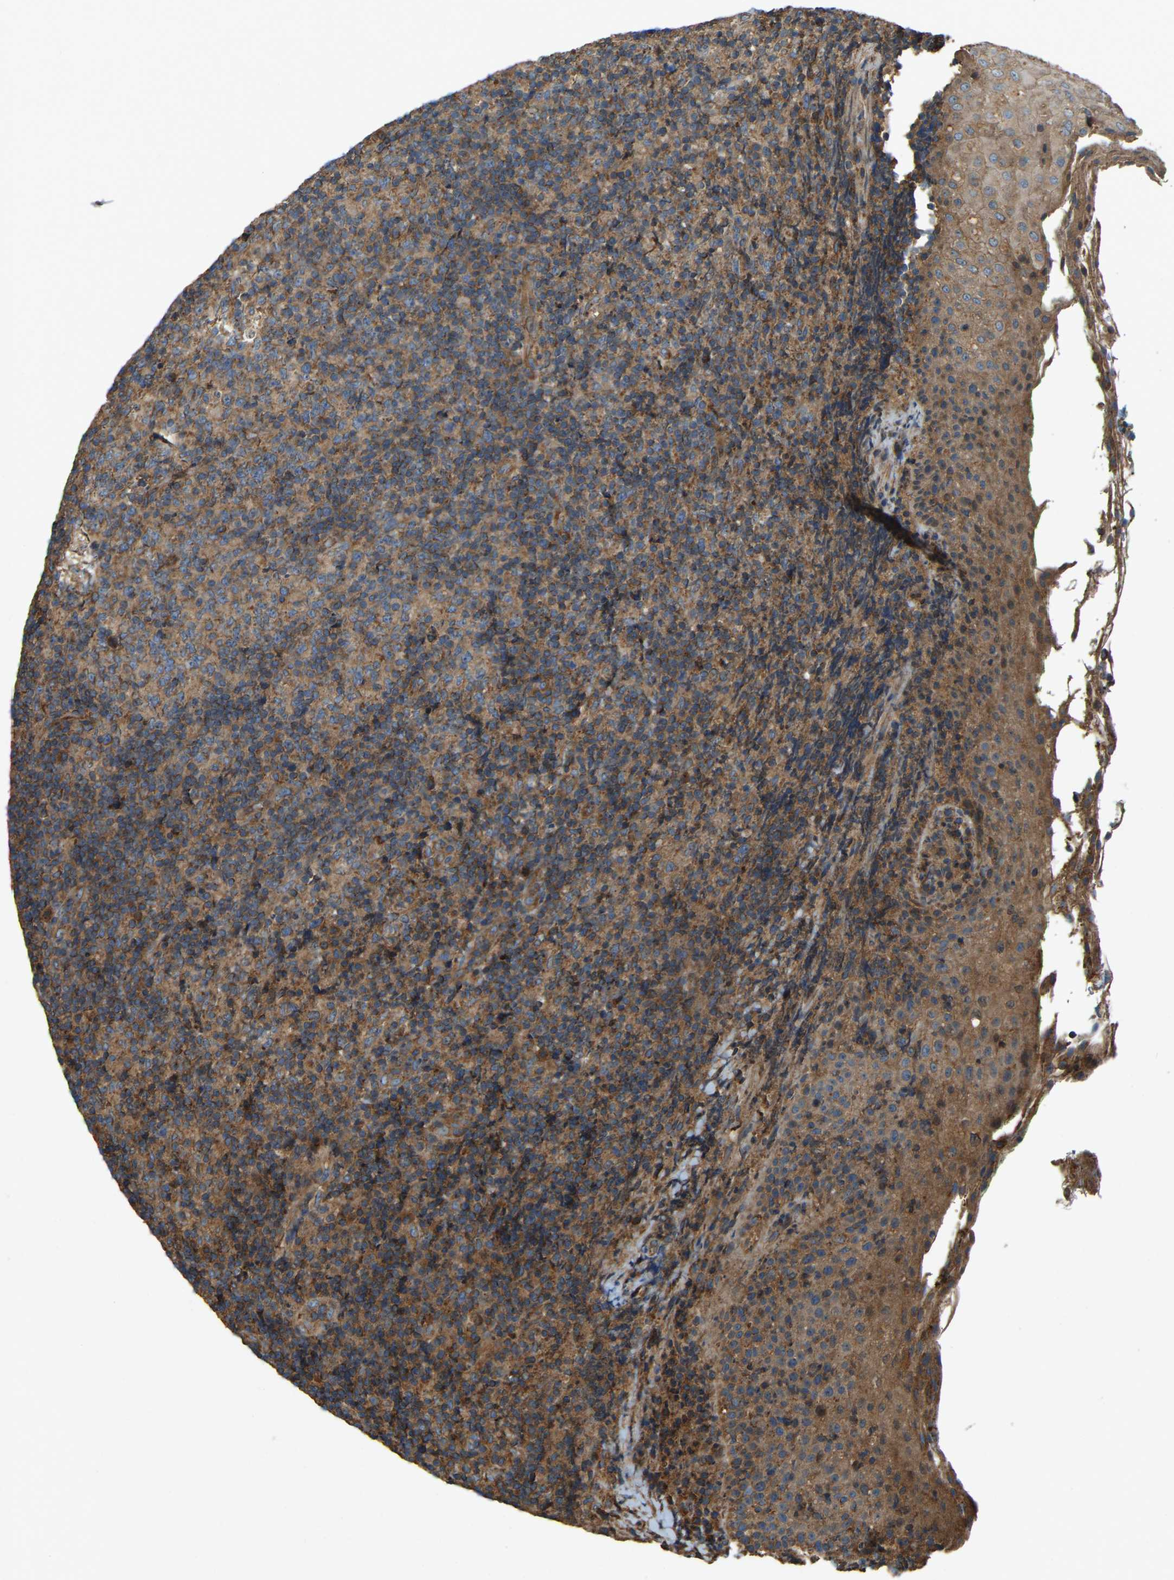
{"staining": {"intensity": "strong", "quantity": ">75%", "location": "cytoplasmic/membranous"}, "tissue": "lymphoma", "cell_type": "Tumor cells", "image_type": "cancer", "snomed": [{"axis": "morphology", "description": "Malignant lymphoma, non-Hodgkin's type, High grade"}, {"axis": "topography", "description": "Tonsil"}], "caption": "A high-resolution image shows immunohistochemistry staining of malignant lymphoma, non-Hodgkin's type (high-grade), which displays strong cytoplasmic/membranous staining in approximately >75% of tumor cells. Ihc stains the protein of interest in brown and the nuclei are stained blue.", "gene": "SAMD9L", "patient": {"sex": "female", "age": 36}}